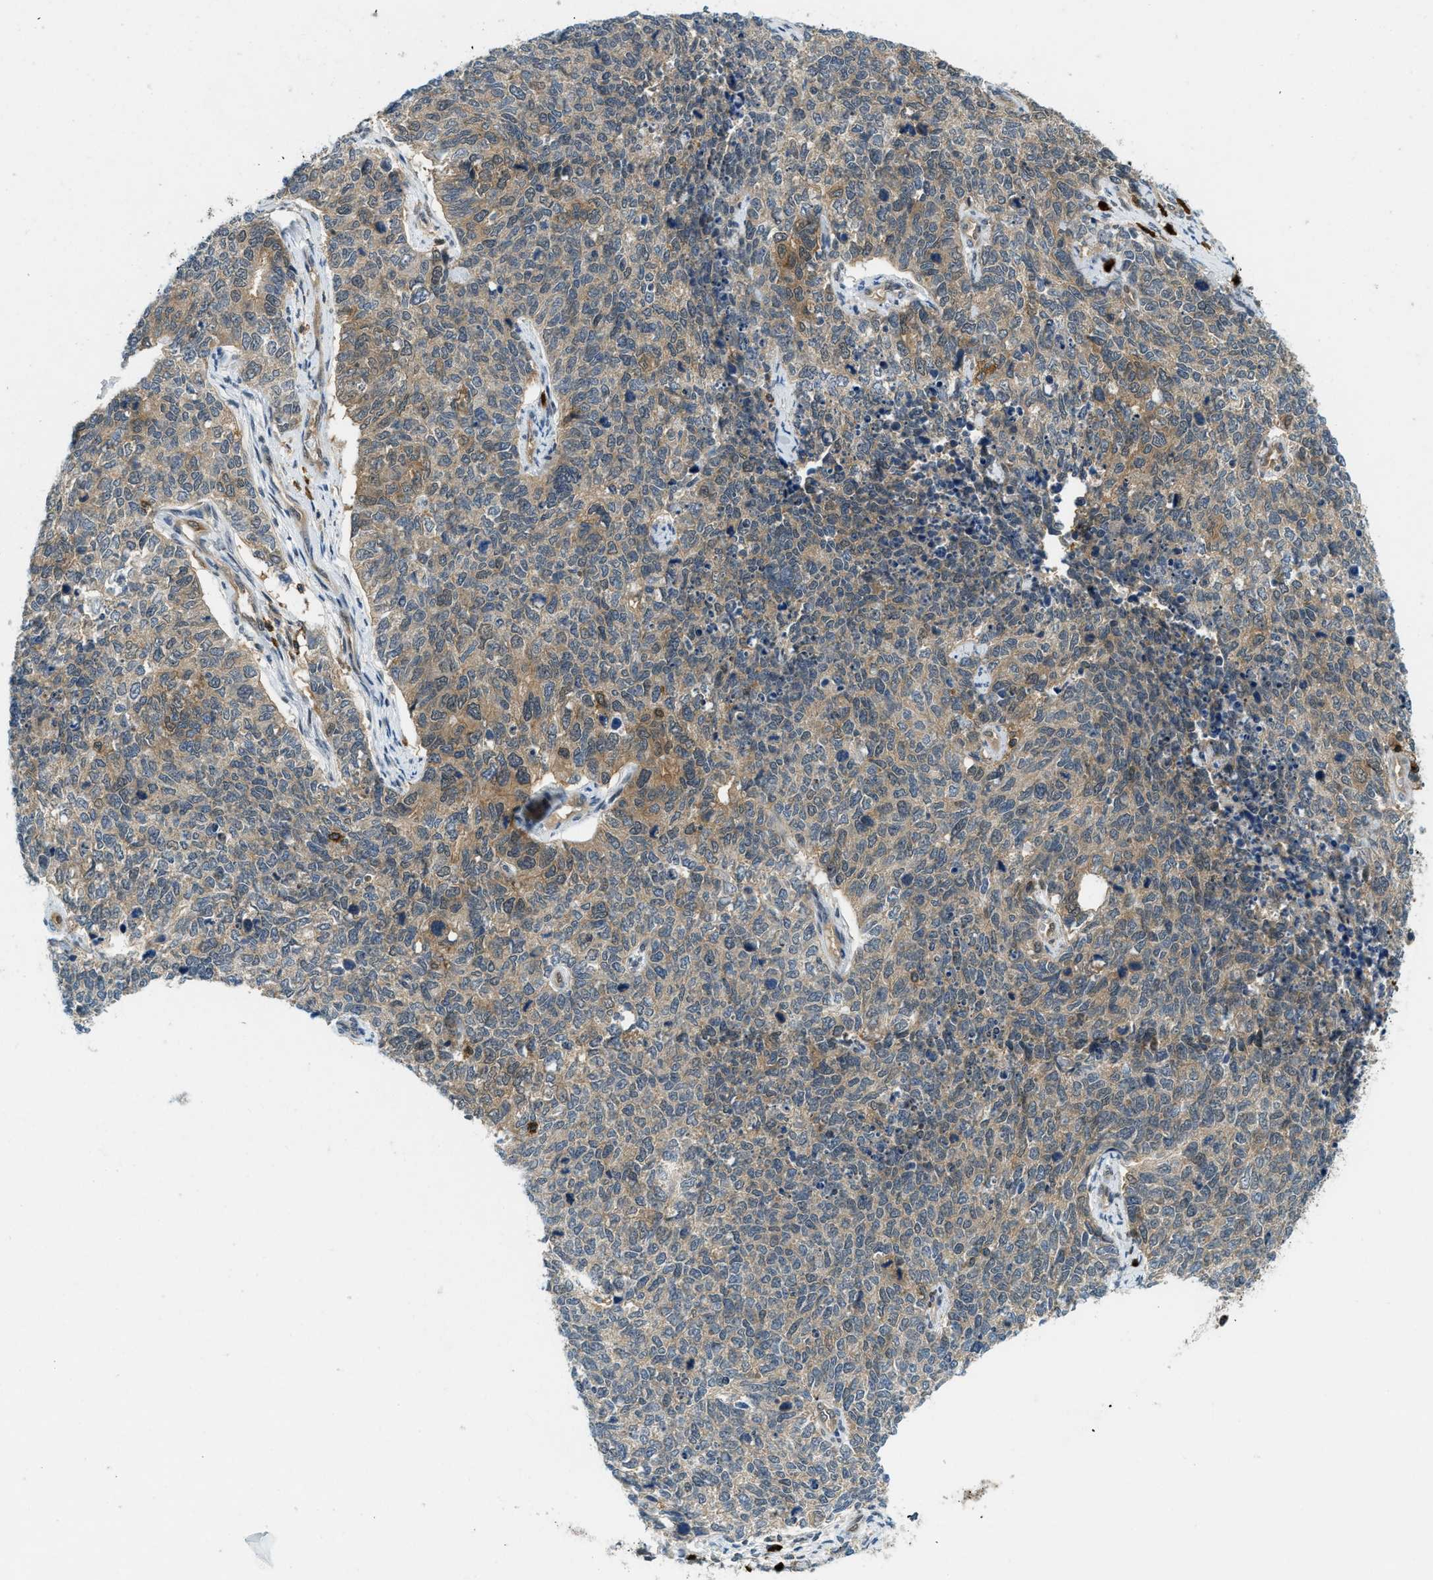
{"staining": {"intensity": "weak", "quantity": ">75%", "location": "cytoplasmic/membranous"}, "tissue": "cervical cancer", "cell_type": "Tumor cells", "image_type": "cancer", "snomed": [{"axis": "morphology", "description": "Squamous cell carcinoma, NOS"}, {"axis": "topography", "description": "Cervix"}], "caption": "Brown immunohistochemical staining in human cervical squamous cell carcinoma shows weak cytoplasmic/membranous expression in approximately >75% of tumor cells.", "gene": "GMPPB", "patient": {"sex": "female", "age": 63}}